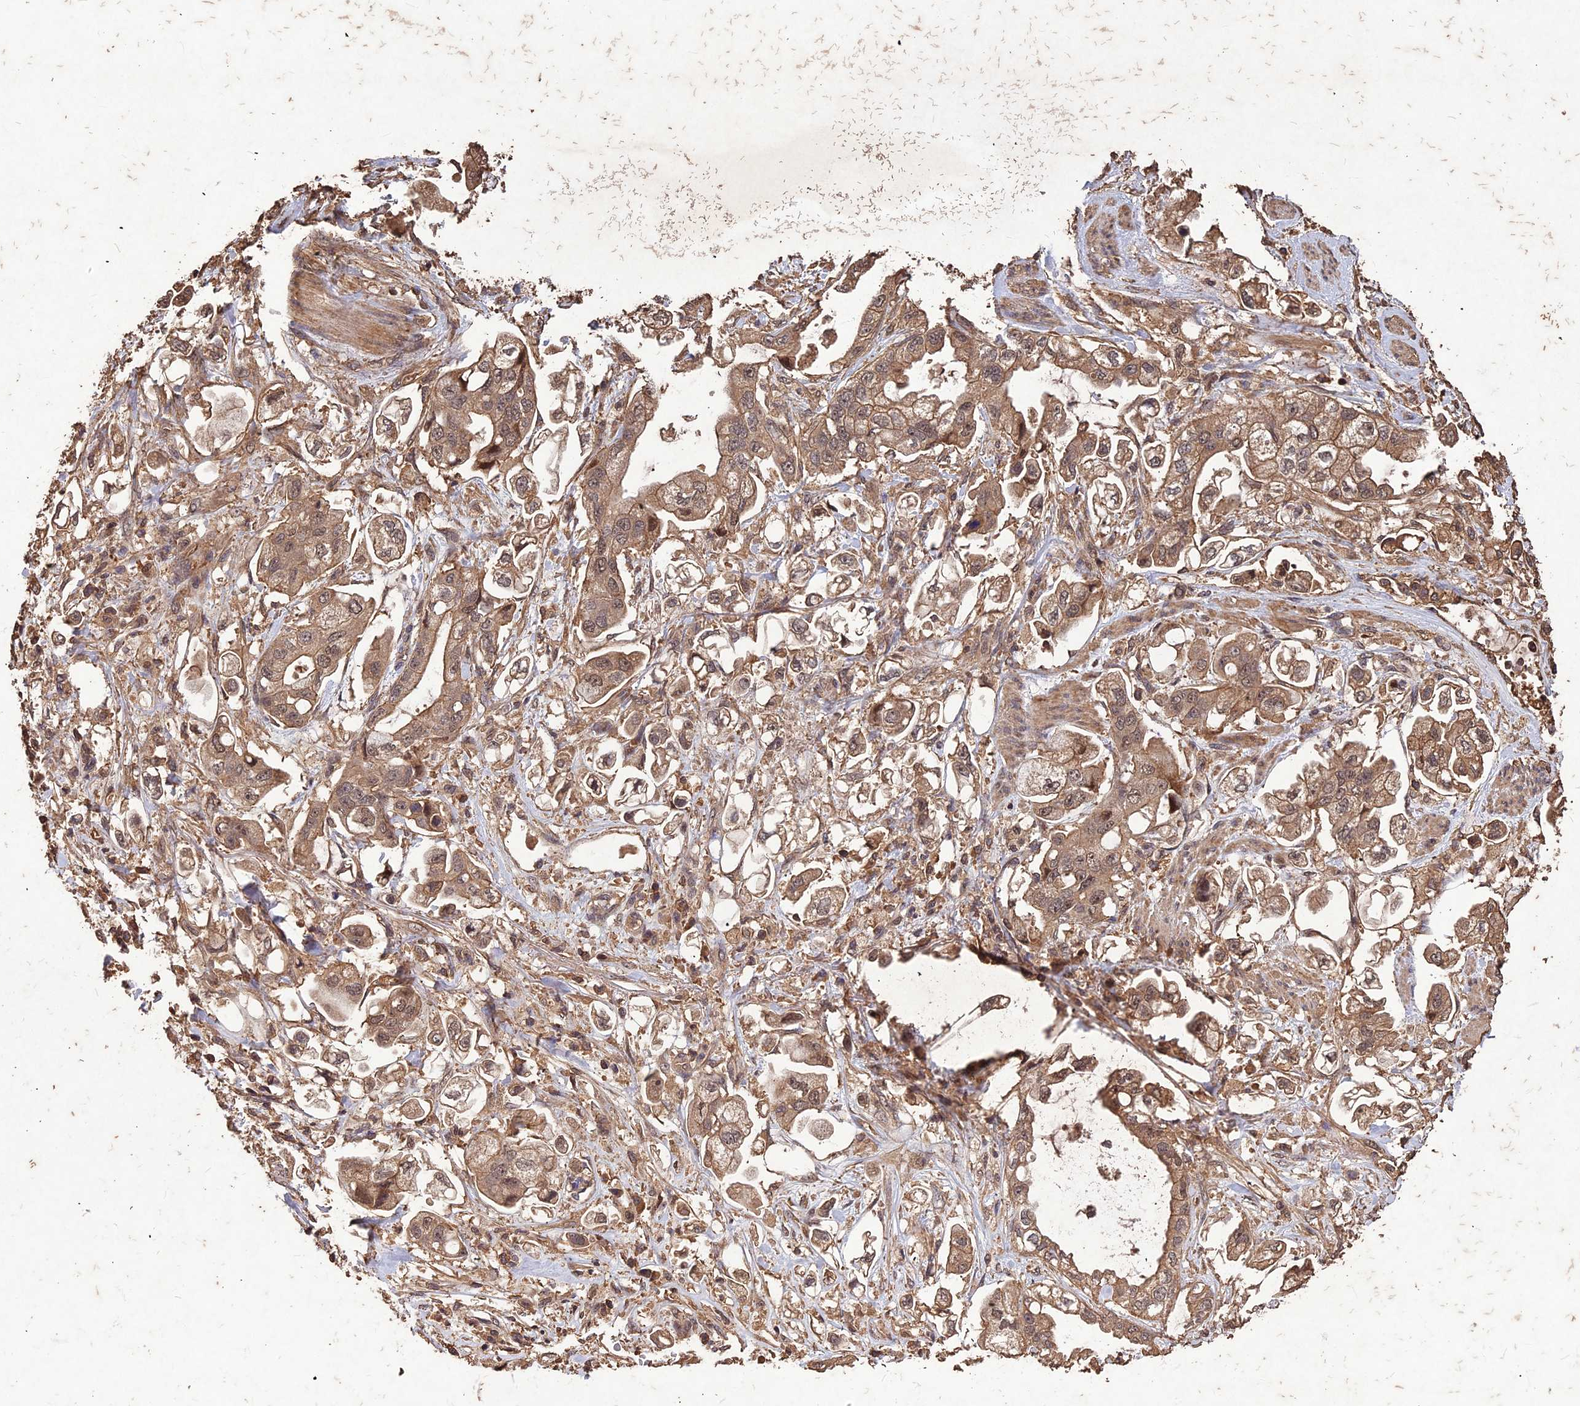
{"staining": {"intensity": "moderate", "quantity": ">75%", "location": "cytoplasmic/membranous,nuclear"}, "tissue": "stomach cancer", "cell_type": "Tumor cells", "image_type": "cancer", "snomed": [{"axis": "morphology", "description": "Adenocarcinoma, NOS"}, {"axis": "topography", "description": "Stomach"}], "caption": "Immunohistochemistry histopathology image of neoplastic tissue: human stomach adenocarcinoma stained using immunohistochemistry demonstrates medium levels of moderate protein expression localized specifically in the cytoplasmic/membranous and nuclear of tumor cells, appearing as a cytoplasmic/membranous and nuclear brown color.", "gene": "SYMPK", "patient": {"sex": "male", "age": 62}}